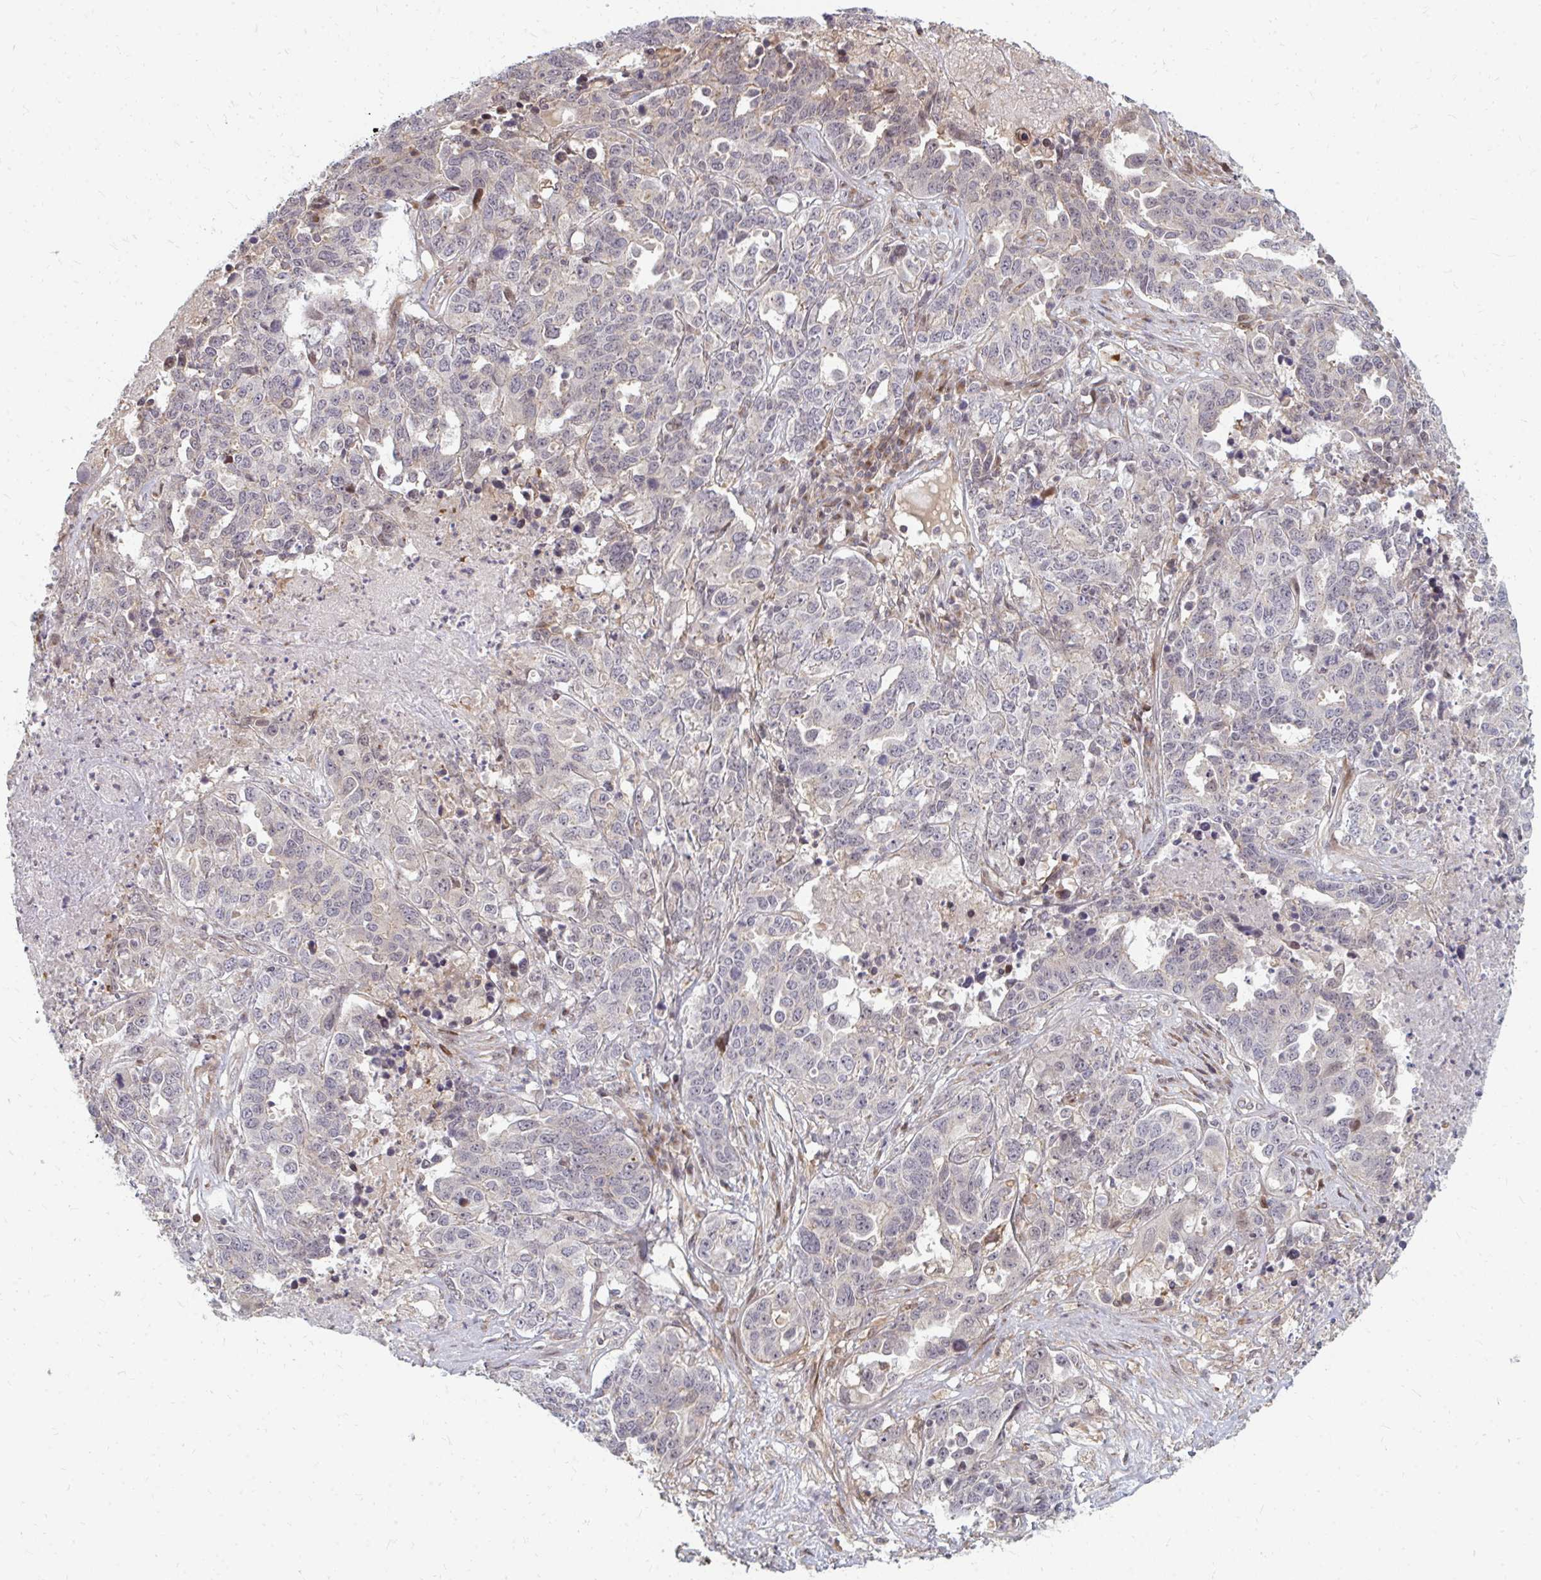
{"staining": {"intensity": "negative", "quantity": "none", "location": "none"}, "tissue": "ovarian cancer", "cell_type": "Tumor cells", "image_type": "cancer", "snomed": [{"axis": "morphology", "description": "Carcinoma, endometroid"}, {"axis": "topography", "description": "Ovary"}], "caption": "The image demonstrates no significant positivity in tumor cells of endometroid carcinoma (ovarian).", "gene": "ZNF285", "patient": {"sex": "female", "age": 62}}